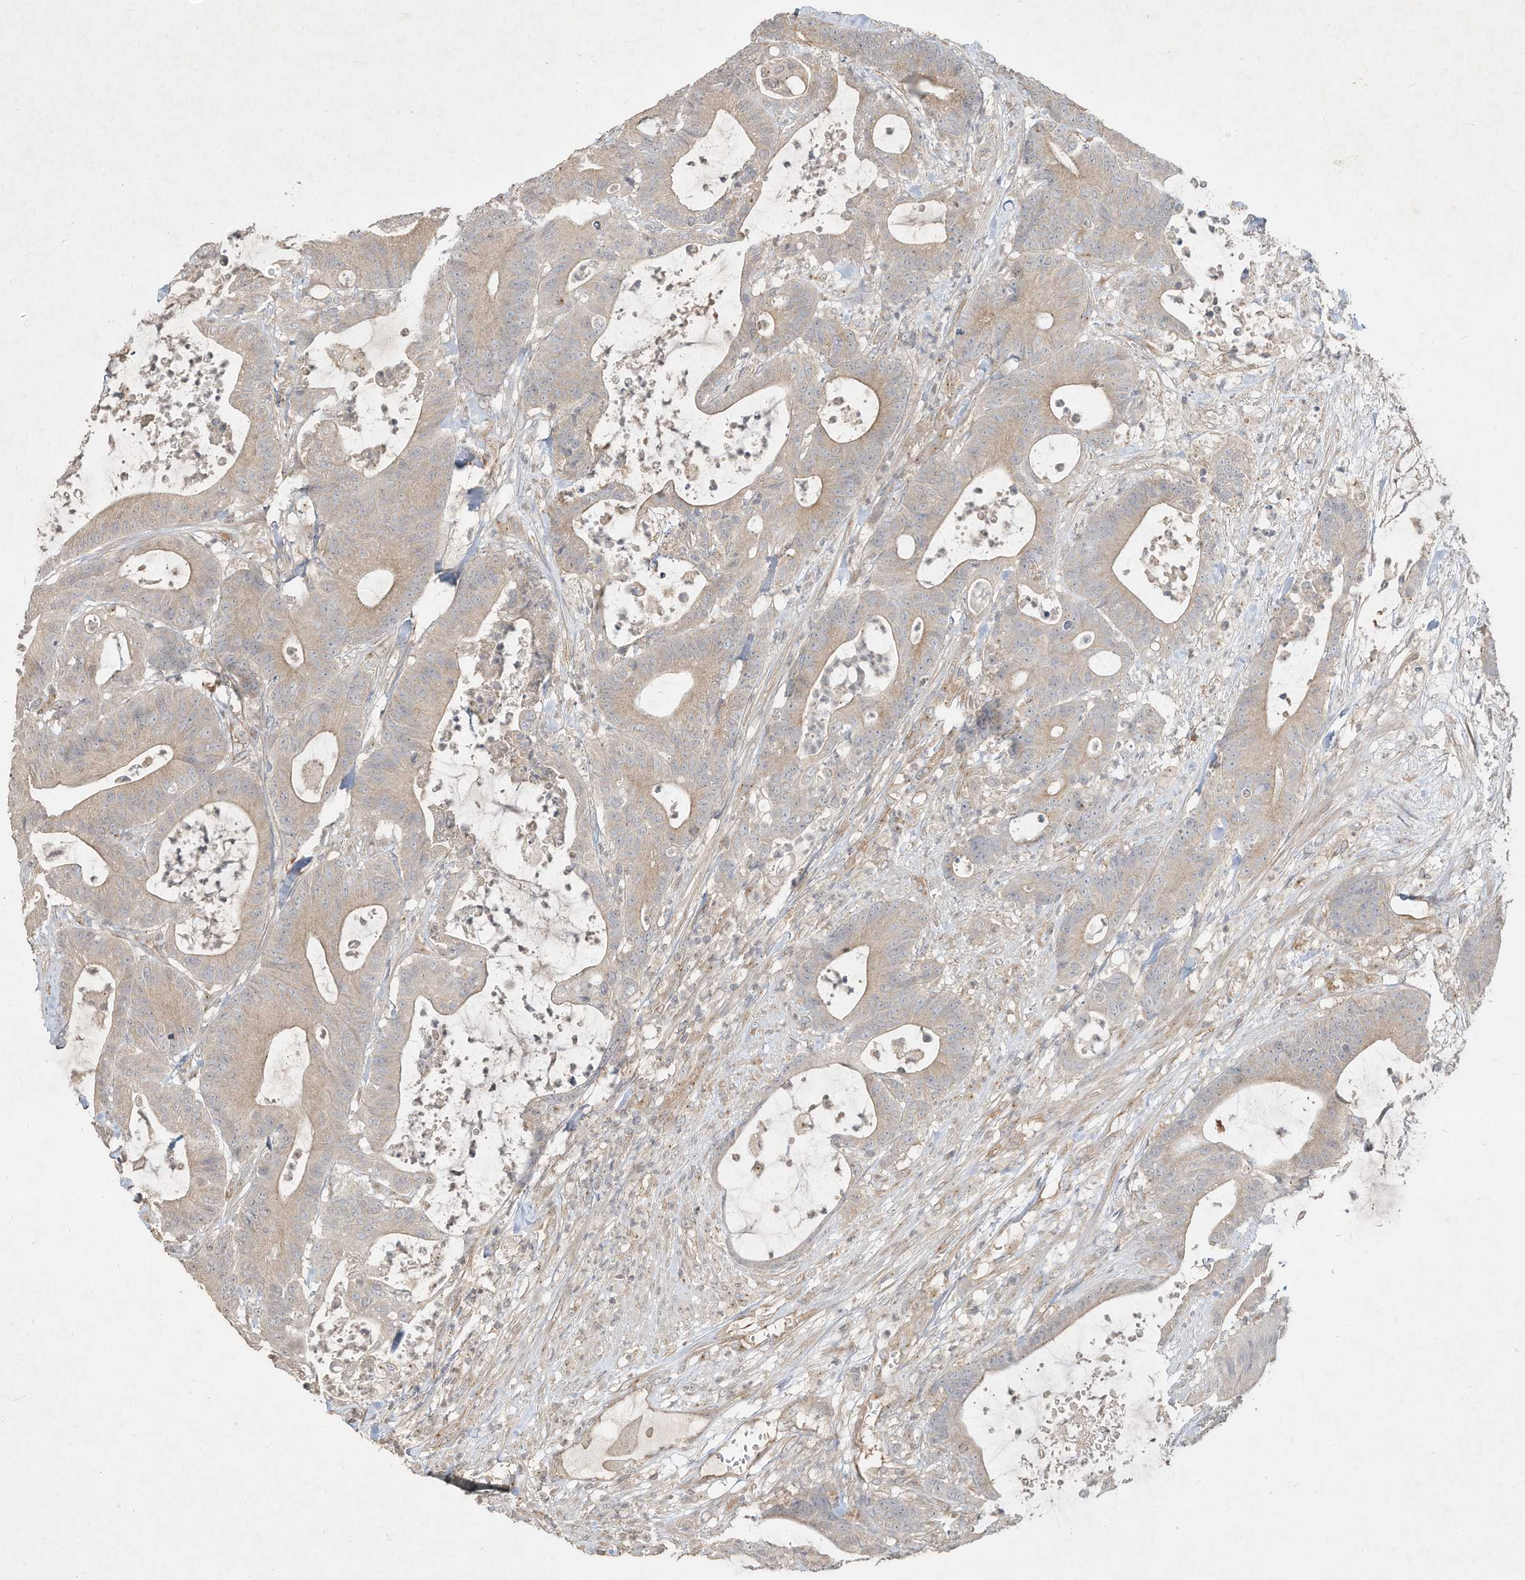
{"staining": {"intensity": "weak", "quantity": ">75%", "location": "cytoplasmic/membranous"}, "tissue": "colorectal cancer", "cell_type": "Tumor cells", "image_type": "cancer", "snomed": [{"axis": "morphology", "description": "Adenocarcinoma, NOS"}, {"axis": "topography", "description": "Colon"}], "caption": "Colorectal cancer was stained to show a protein in brown. There is low levels of weak cytoplasmic/membranous staining in about >75% of tumor cells.", "gene": "DYNC1I2", "patient": {"sex": "female", "age": 84}}